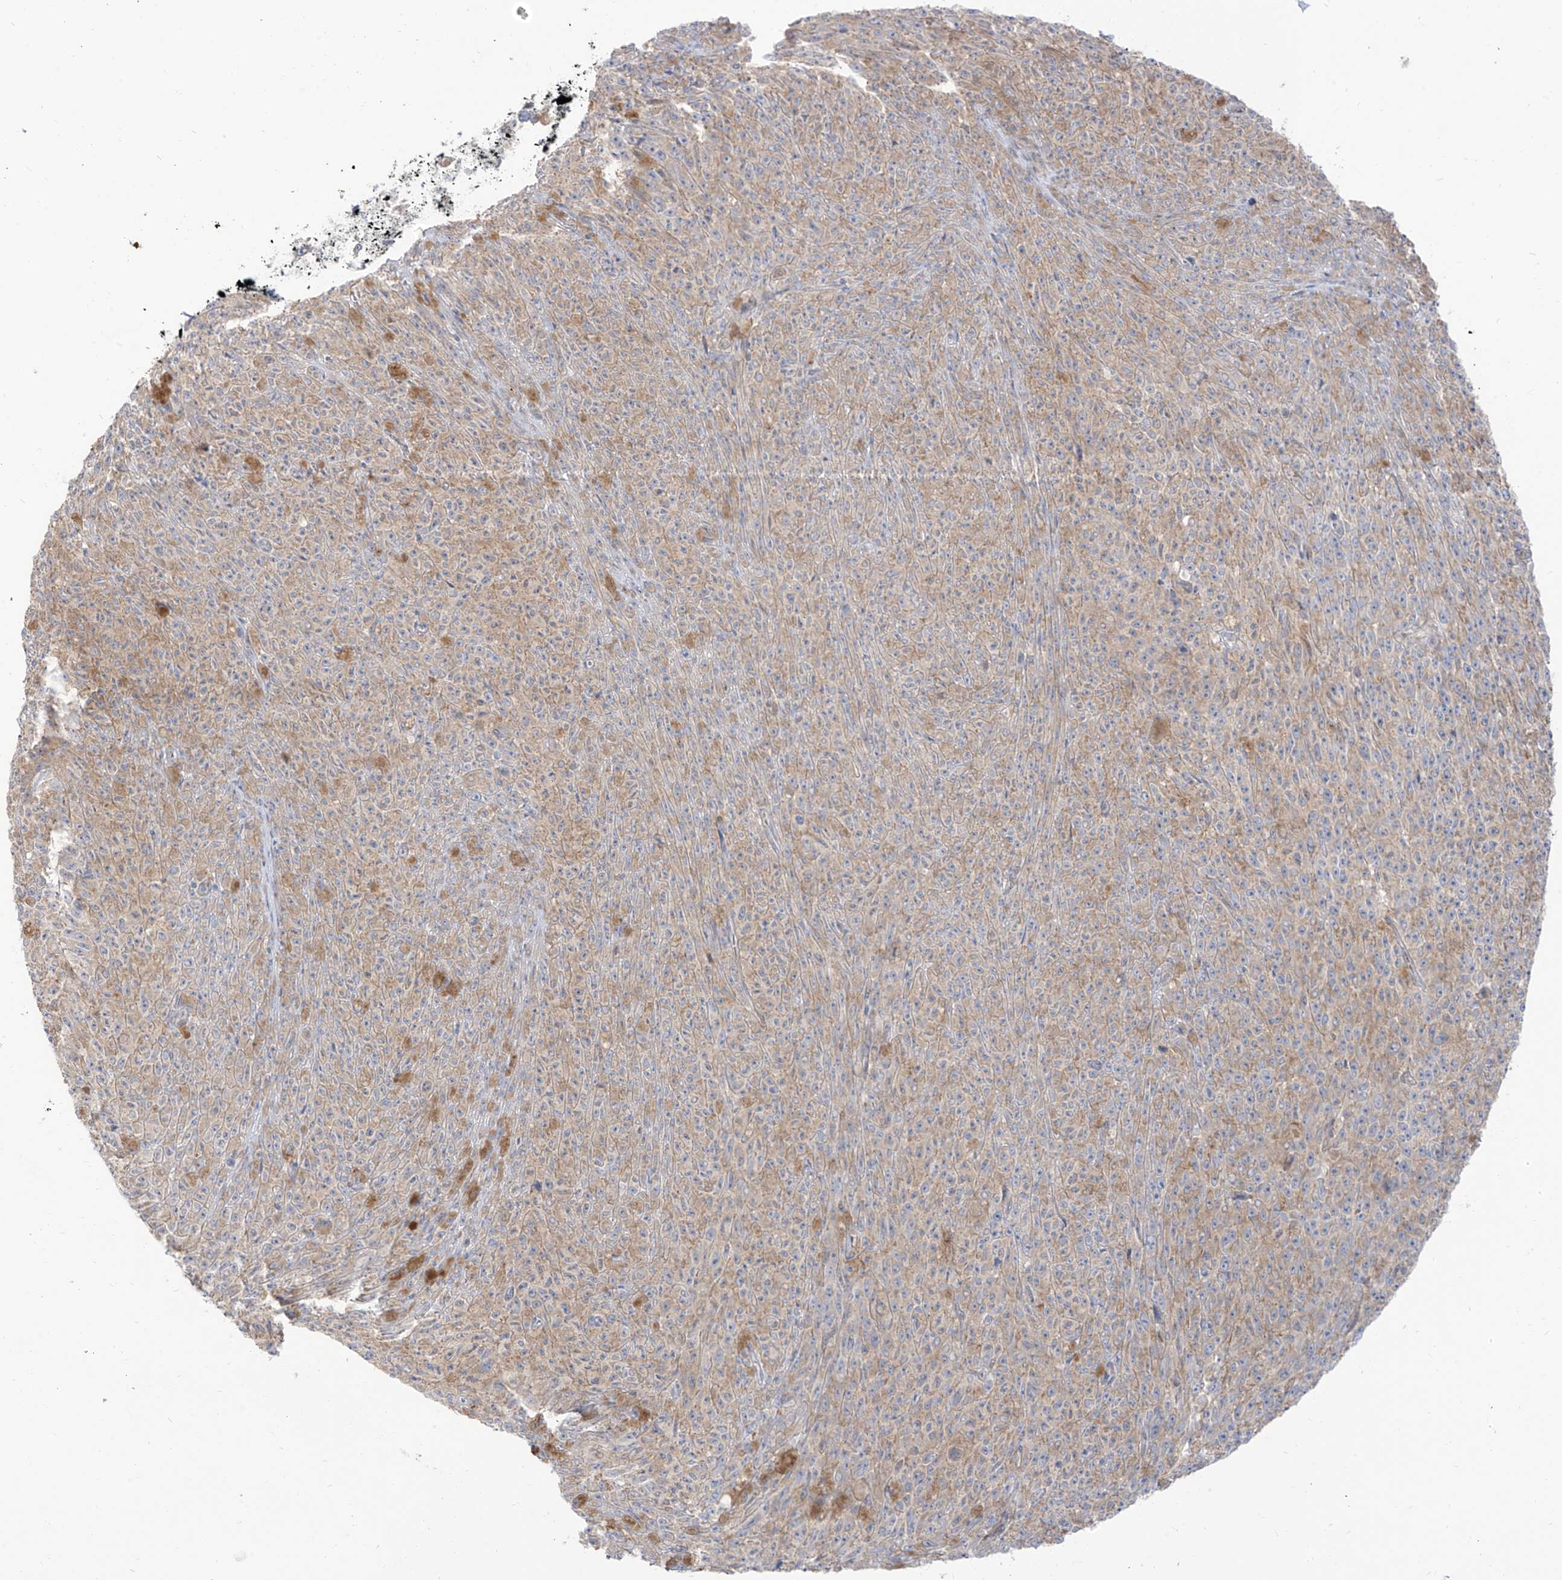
{"staining": {"intensity": "weak", "quantity": ">75%", "location": "cytoplasmic/membranous"}, "tissue": "melanoma", "cell_type": "Tumor cells", "image_type": "cancer", "snomed": [{"axis": "morphology", "description": "Malignant melanoma, NOS"}, {"axis": "topography", "description": "Skin"}], "caption": "The image demonstrates immunohistochemical staining of malignant melanoma. There is weak cytoplasmic/membranous staining is present in about >75% of tumor cells.", "gene": "ARHGEF40", "patient": {"sex": "female", "age": 82}}